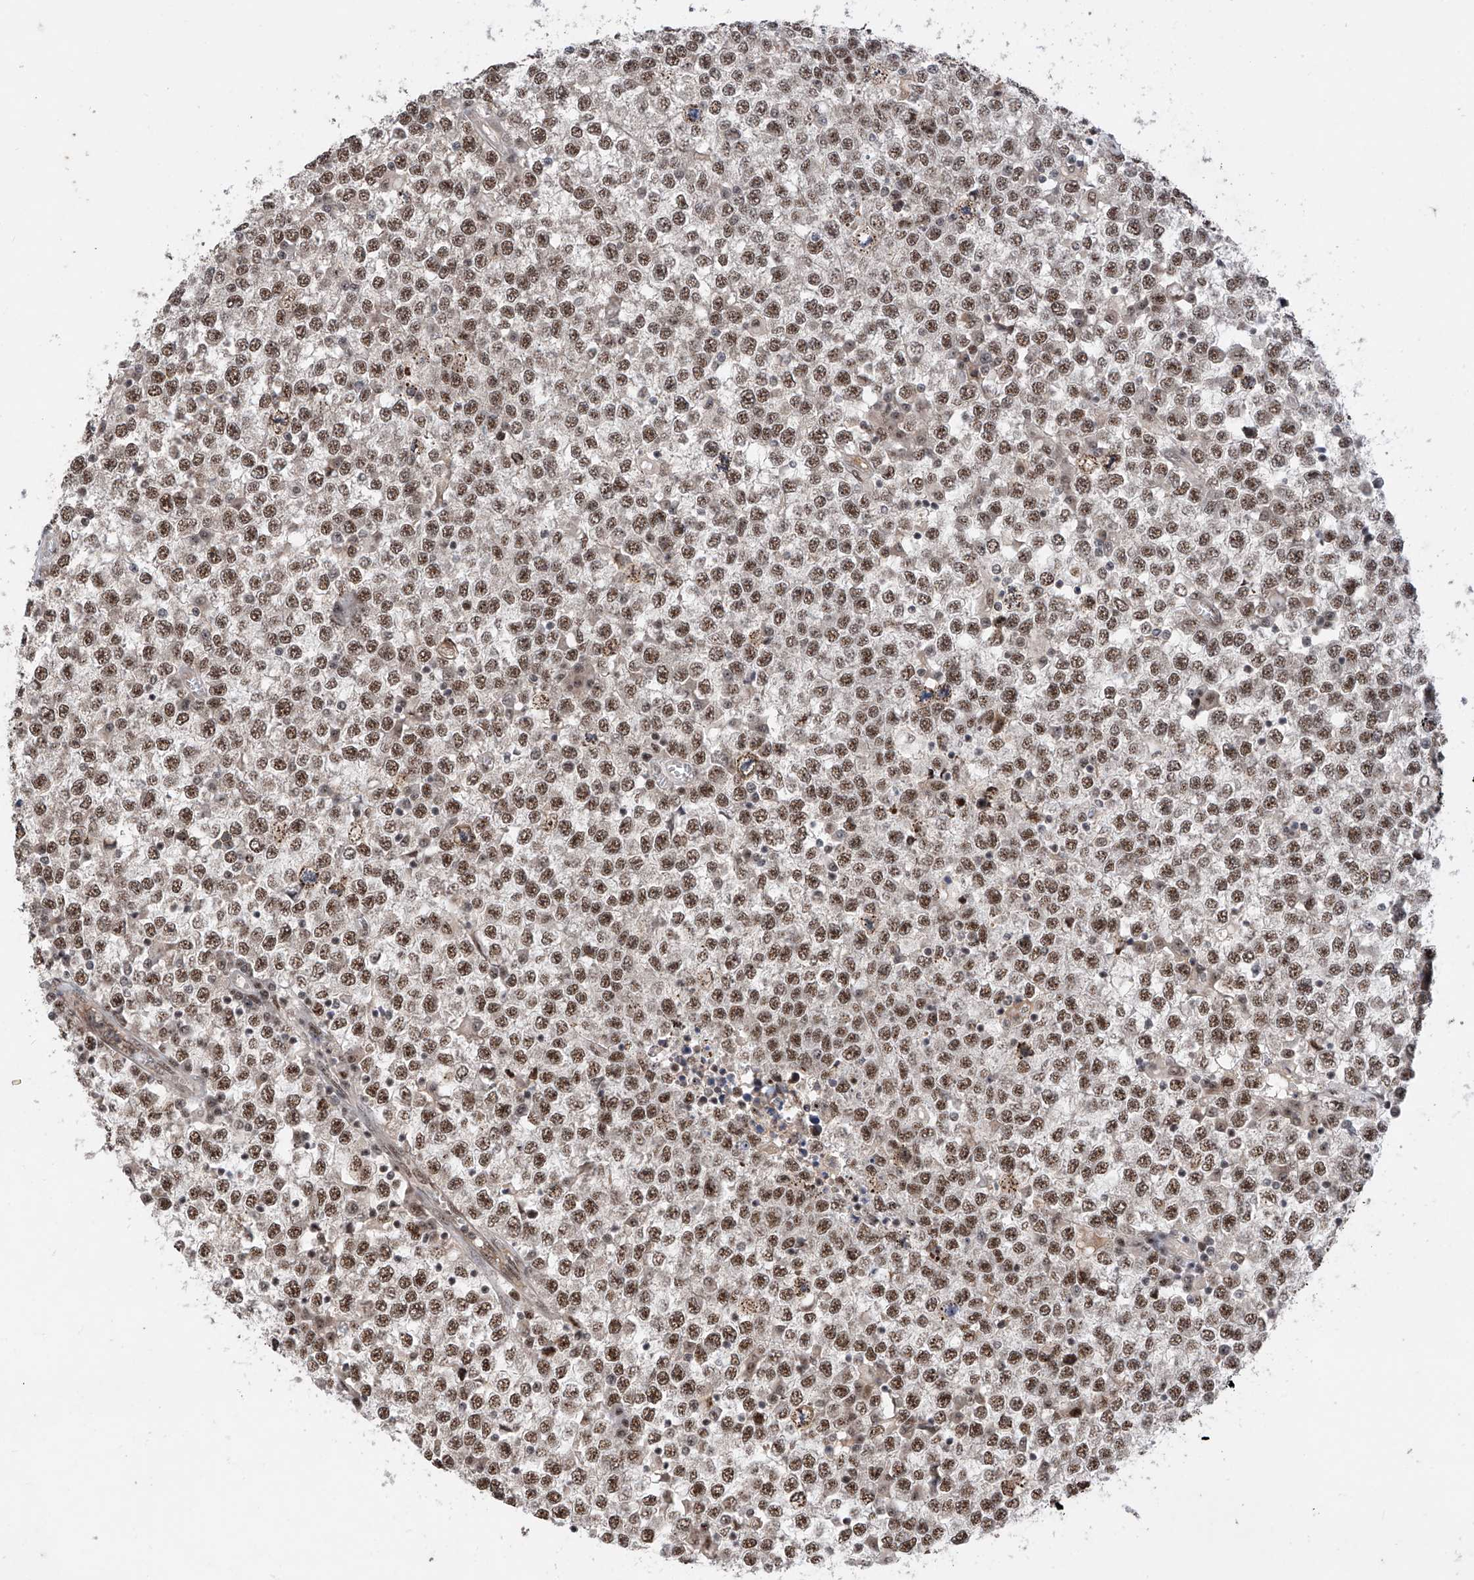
{"staining": {"intensity": "moderate", "quantity": ">75%", "location": "nuclear"}, "tissue": "testis cancer", "cell_type": "Tumor cells", "image_type": "cancer", "snomed": [{"axis": "morphology", "description": "Seminoma, NOS"}, {"axis": "topography", "description": "Testis"}], "caption": "Protein expression analysis of seminoma (testis) demonstrates moderate nuclear expression in about >75% of tumor cells. (Brightfield microscopy of DAB IHC at high magnification).", "gene": "RPAIN", "patient": {"sex": "male", "age": 65}}